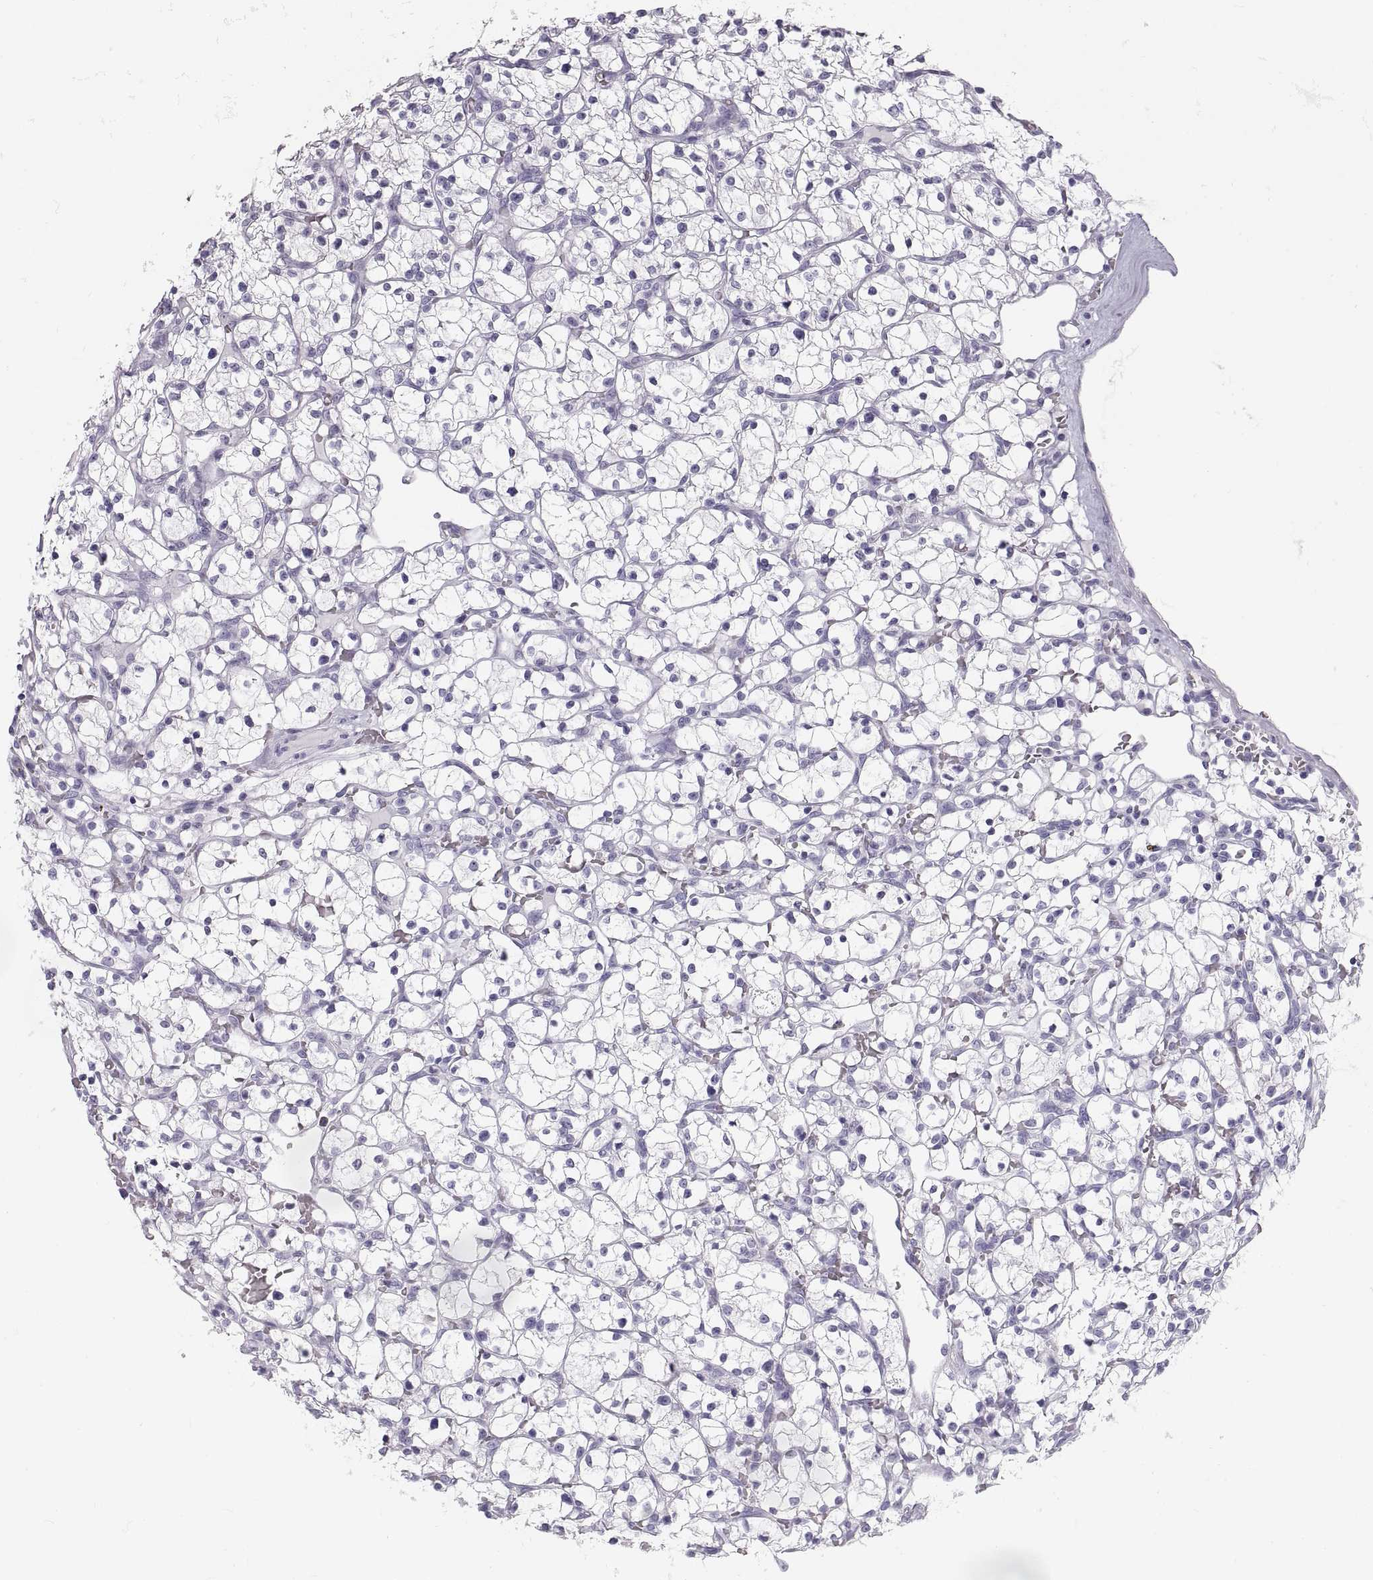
{"staining": {"intensity": "negative", "quantity": "none", "location": "none"}, "tissue": "renal cancer", "cell_type": "Tumor cells", "image_type": "cancer", "snomed": [{"axis": "morphology", "description": "Adenocarcinoma, NOS"}, {"axis": "topography", "description": "Kidney"}], "caption": "Immunohistochemical staining of renal cancer (adenocarcinoma) exhibits no significant expression in tumor cells.", "gene": "RLBP1", "patient": {"sex": "female", "age": 64}}